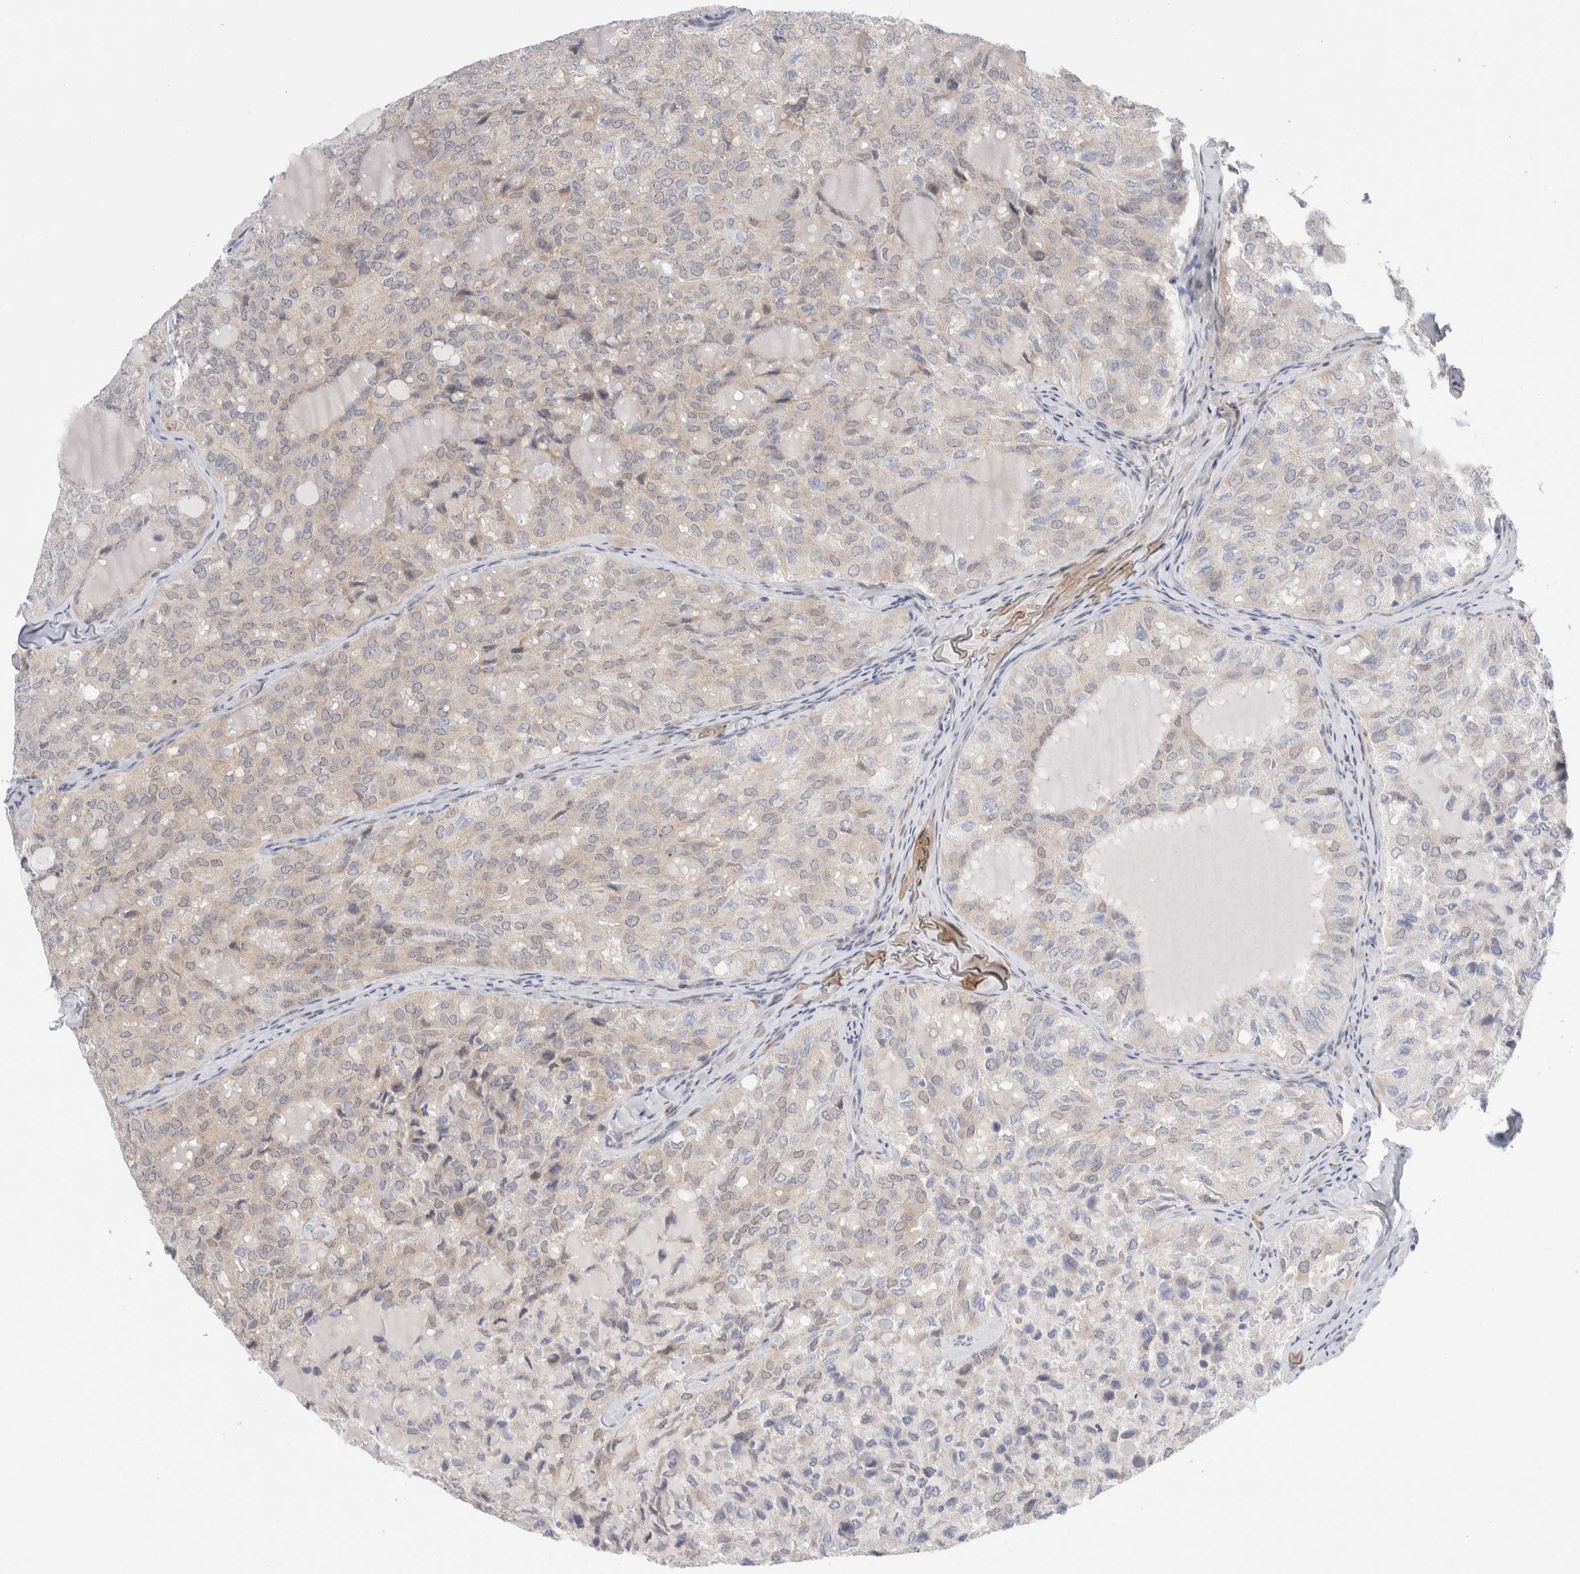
{"staining": {"intensity": "weak", "quantity": "<25%", "location": "nuclear"}, "tissue": "thyroid cancer", "cell_type": "Tumor cells", "image_type": "cancer", "snomed": [{"axis": "morphology", "description": "Follicular adenoma carcinoma, NOS"}, {"axis": "topography", "description": "Thyroid gland"}], "caption": "DAB (3,3'-diaminobenzidine) immunohistochemical staining of human thyroid cancer demonstrates no significant positivity in tumor cells.", "gene": "TRMT1L", "patient": {"sex": "male", "age": 75}}